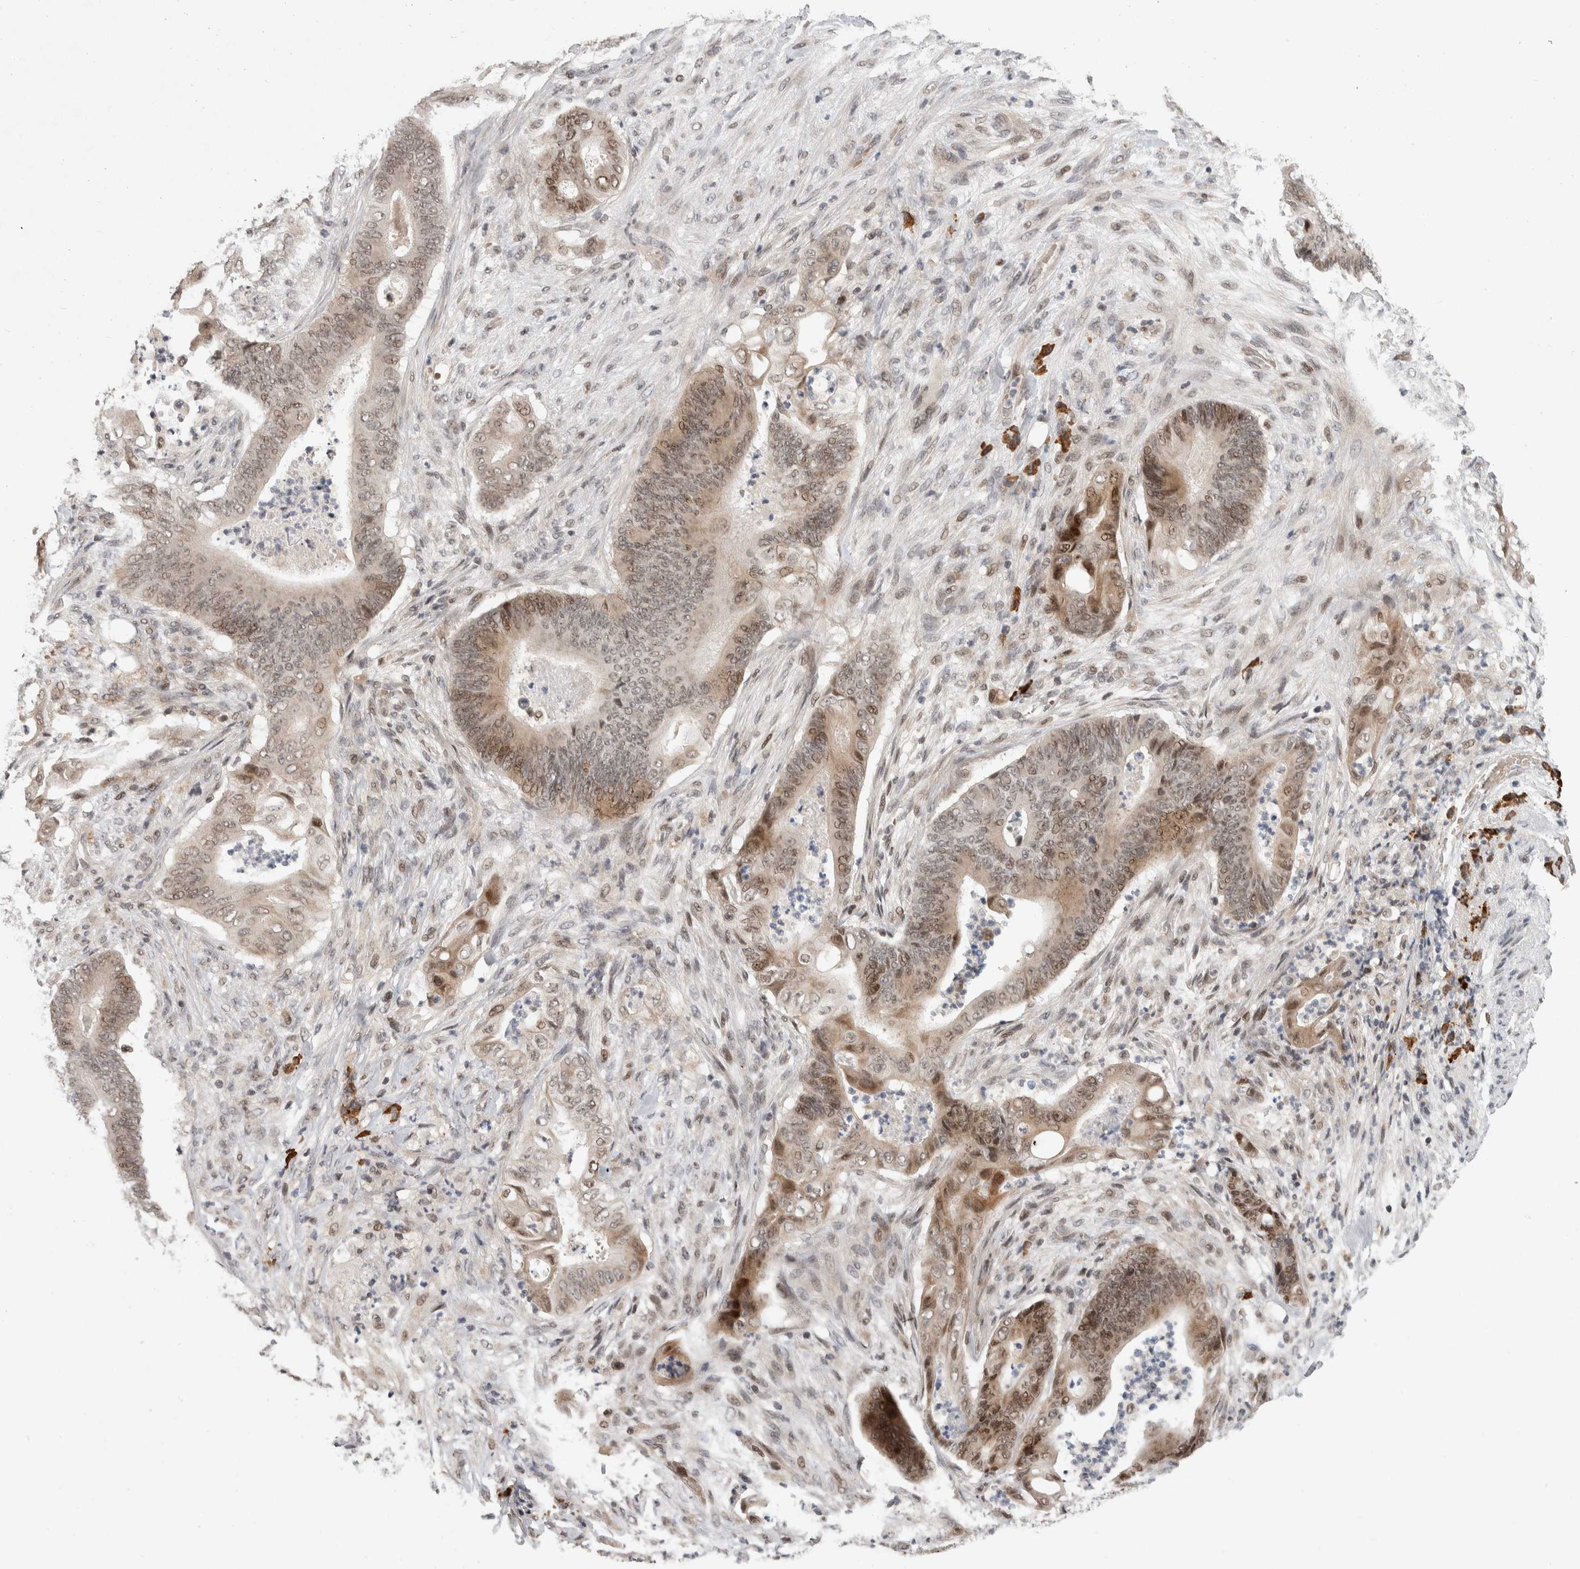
{"staining": {"intensity": "weak", "quantity": ">75%", "location": "cytoplasmic/membranous,nuclear"}, "tissue": "stomach cancer", "cell_type": "Tumor cells", "image_type": "cancer", "snomed": [{"axis": "morphology", "description": "Adenocarcinoma, NOS"}, {"axis": "topography", "description": "Stomach"}], "caption": "A micrograph of stomach cancer stained for a protein exhibits weak cytoplasmic/membranous and nuclear brown staining in tumor cells.", "gene": "ZNF592", "patient": {"sex": "female", "age": 73}}